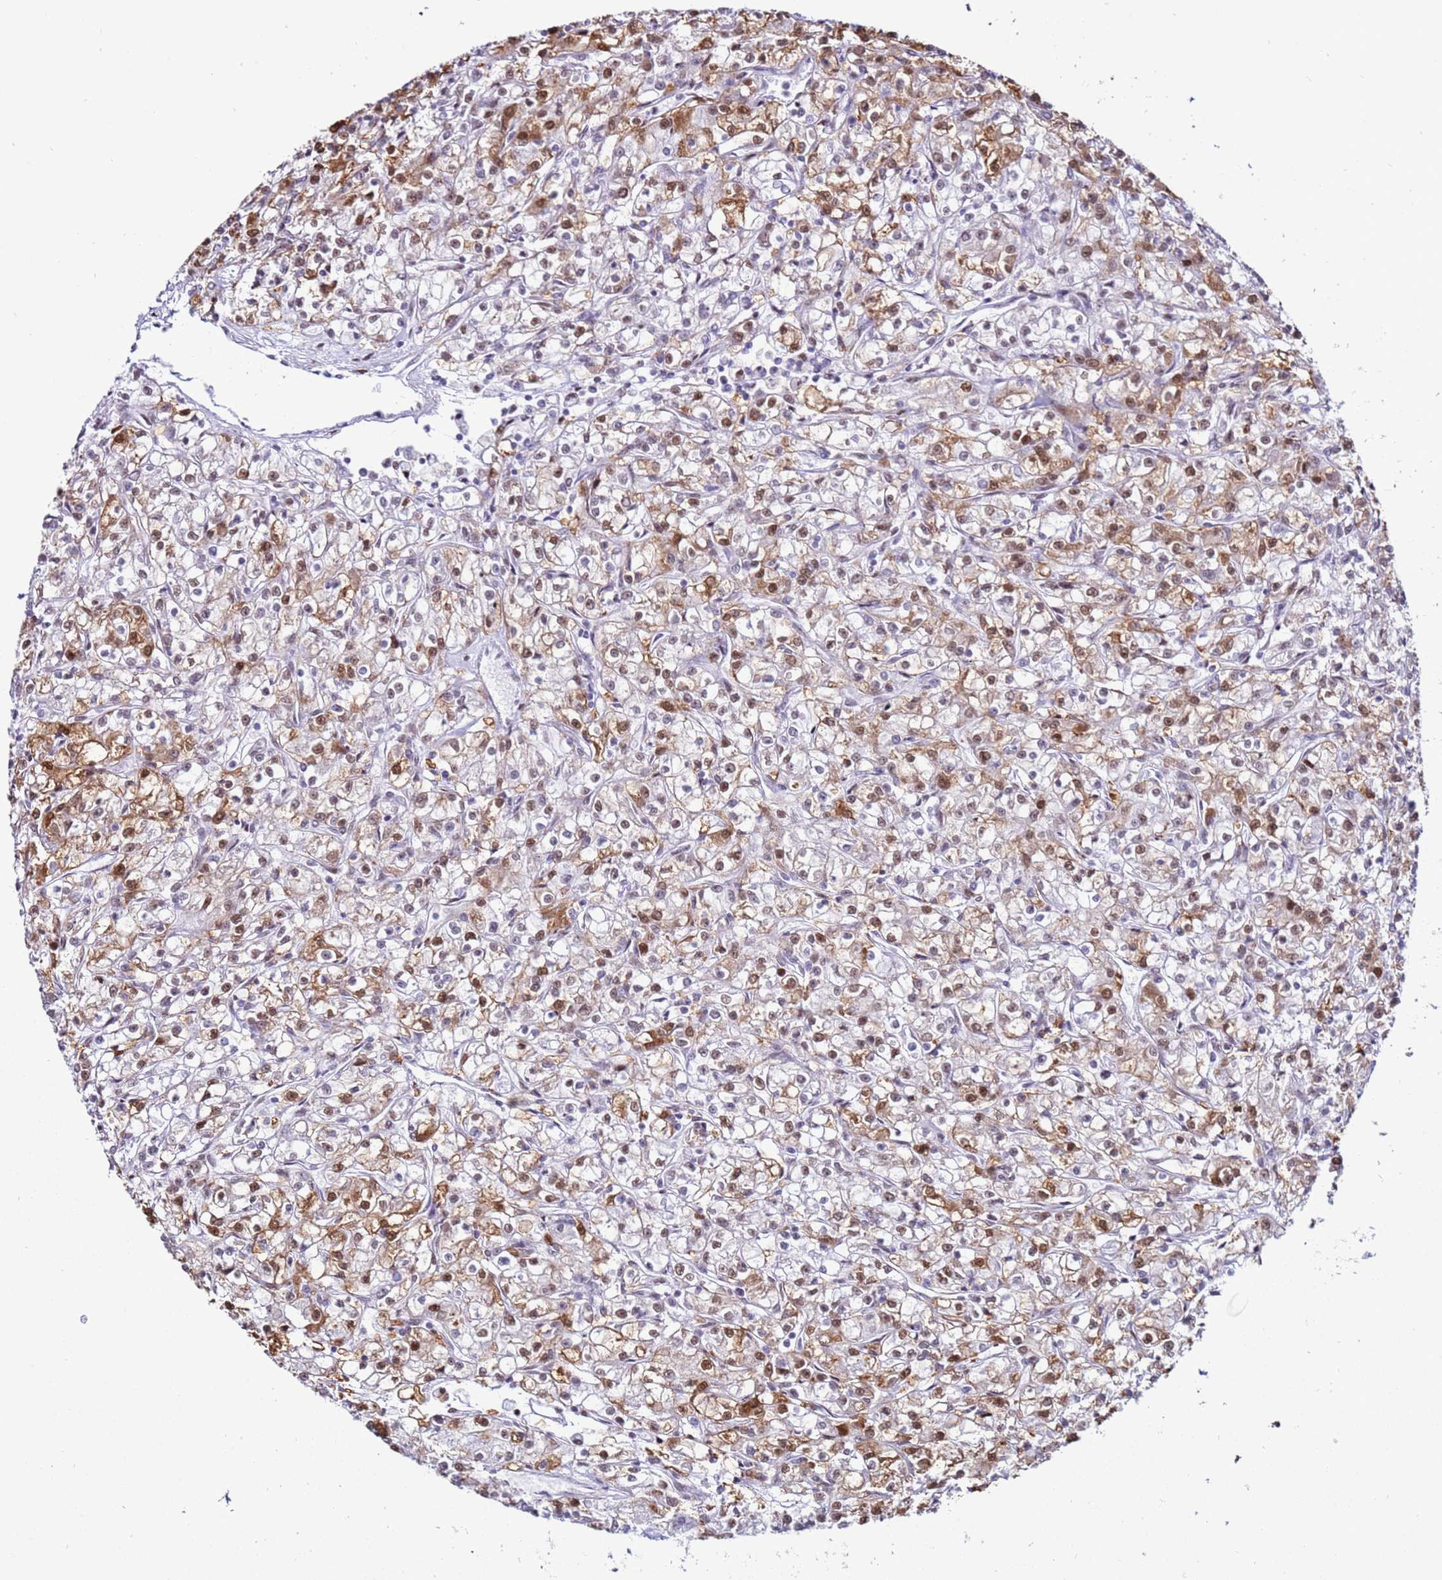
{"staining": {"intensity": "moderate", "quantity": "25%-75%", "location": "cytoplasmic/membranous,nuclear"}, "tissue": "renal cancer", "cell_type": "Tumor cells", "image_type": "cancer", "snomed": [{"axis": "morphology", "description": "Adenocarcinoma, NOS"}, {"axis": "topography", "description": "Kidney"}], "caption": "Renal cancer (adenocarcinoma) tissue reveals moderate cytoplasmic/membranous and nuclear expression in about 25%-75% of tumor cells", "gene": "KPNA4", "patient": {"sex": "female", "age": 59}}